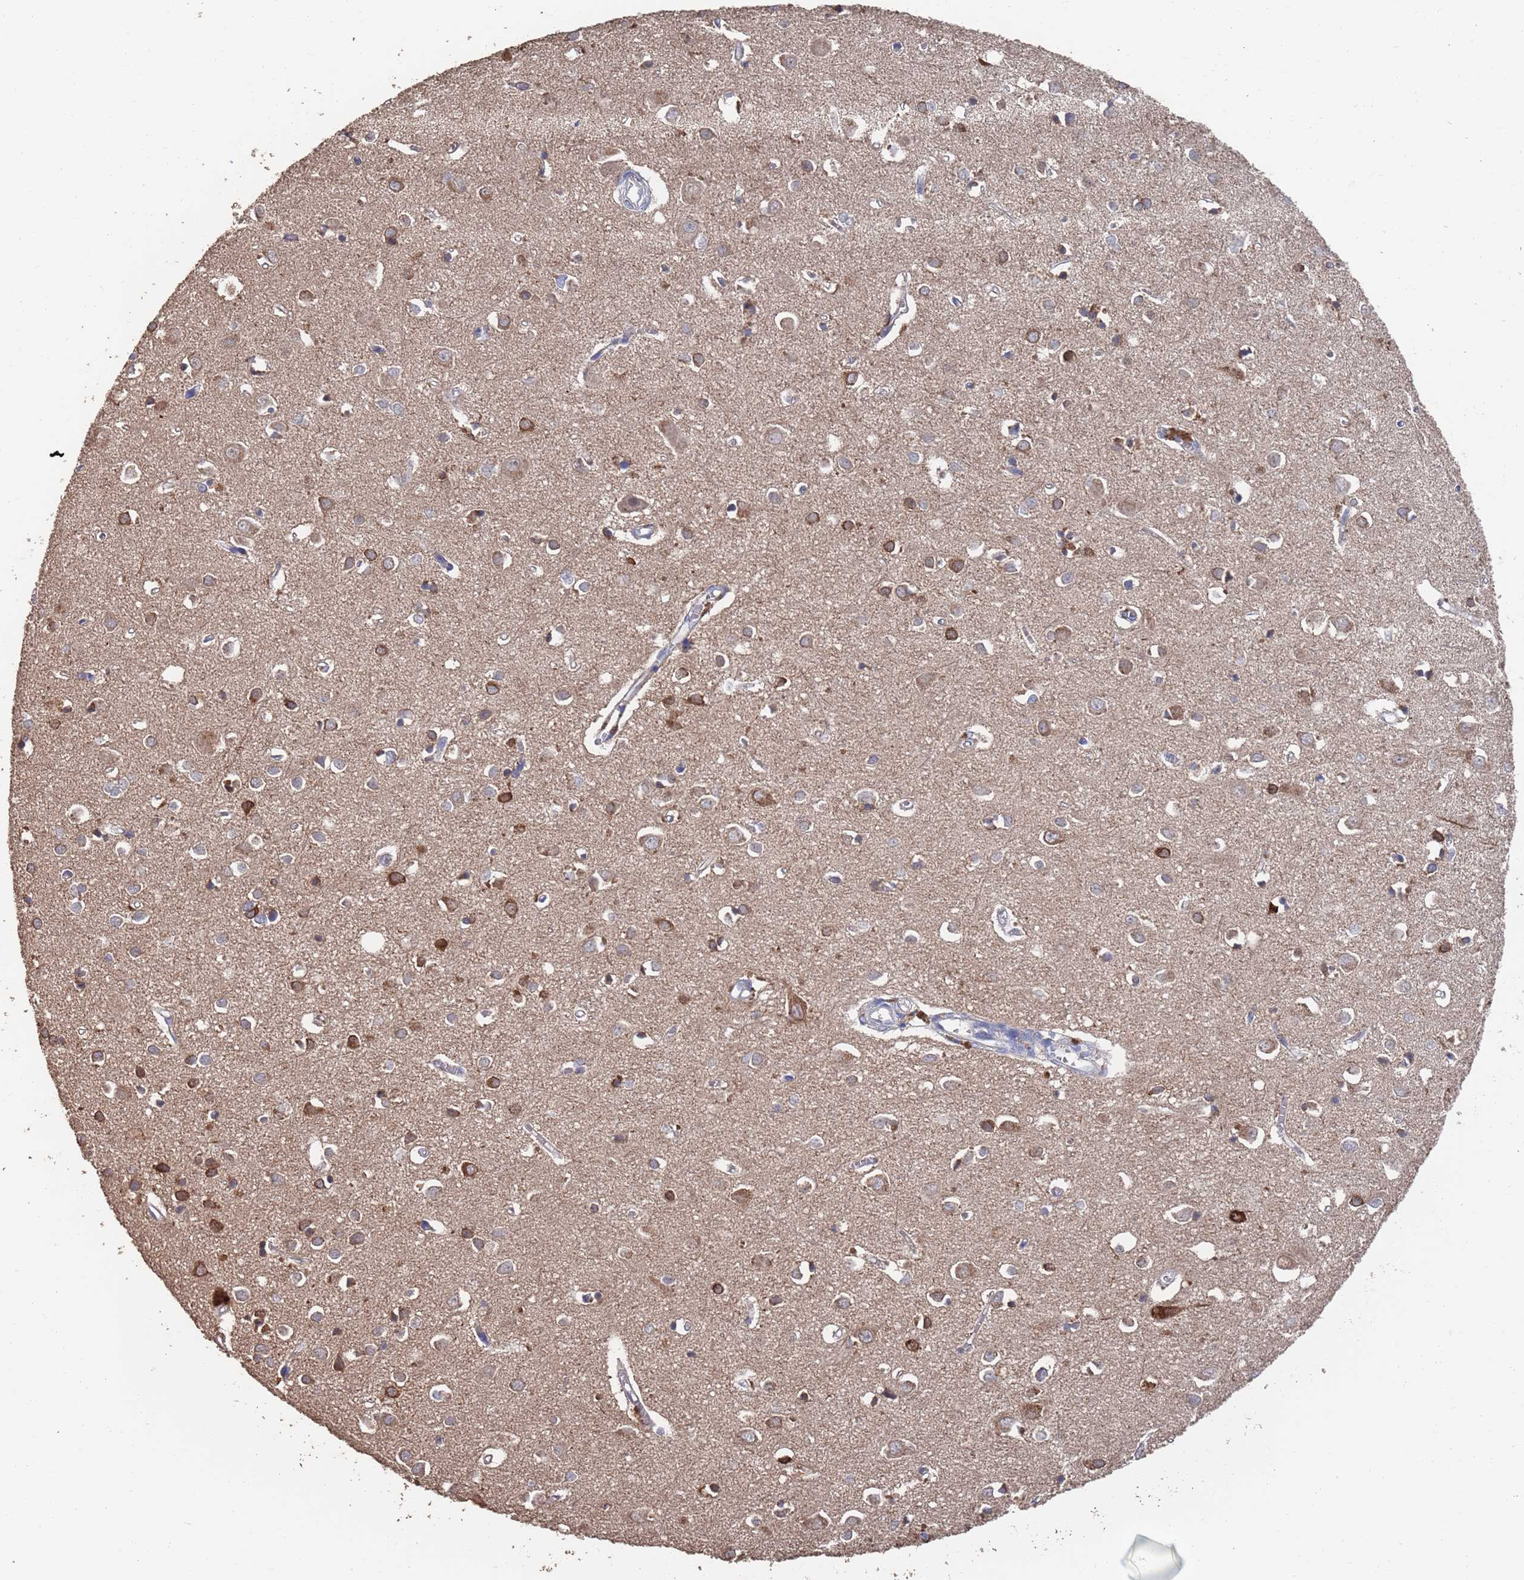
{"staining": {"intensity": "weak", "quantity": "<25%", "location": "cytoplasmic/membranous"}, "tissue": "cerebral cortex", "cell_type": "Endothelial cells", "image_type": "normal", "snomed": [{"axis": "morphology", "description": "Normal tissue, NOS"}, {"axis": "topography", "description": "Cerebral cortex"}], "caption": "Immunohistochemical staining of unremarkable cerebral cortex reveals no significant staining in endothelial cells. (DAB (3,3'-diaminobenzidine) IHC, high magnification).", "gene": "BTBD18", "patient": {"sex": "female", "age": 64}}